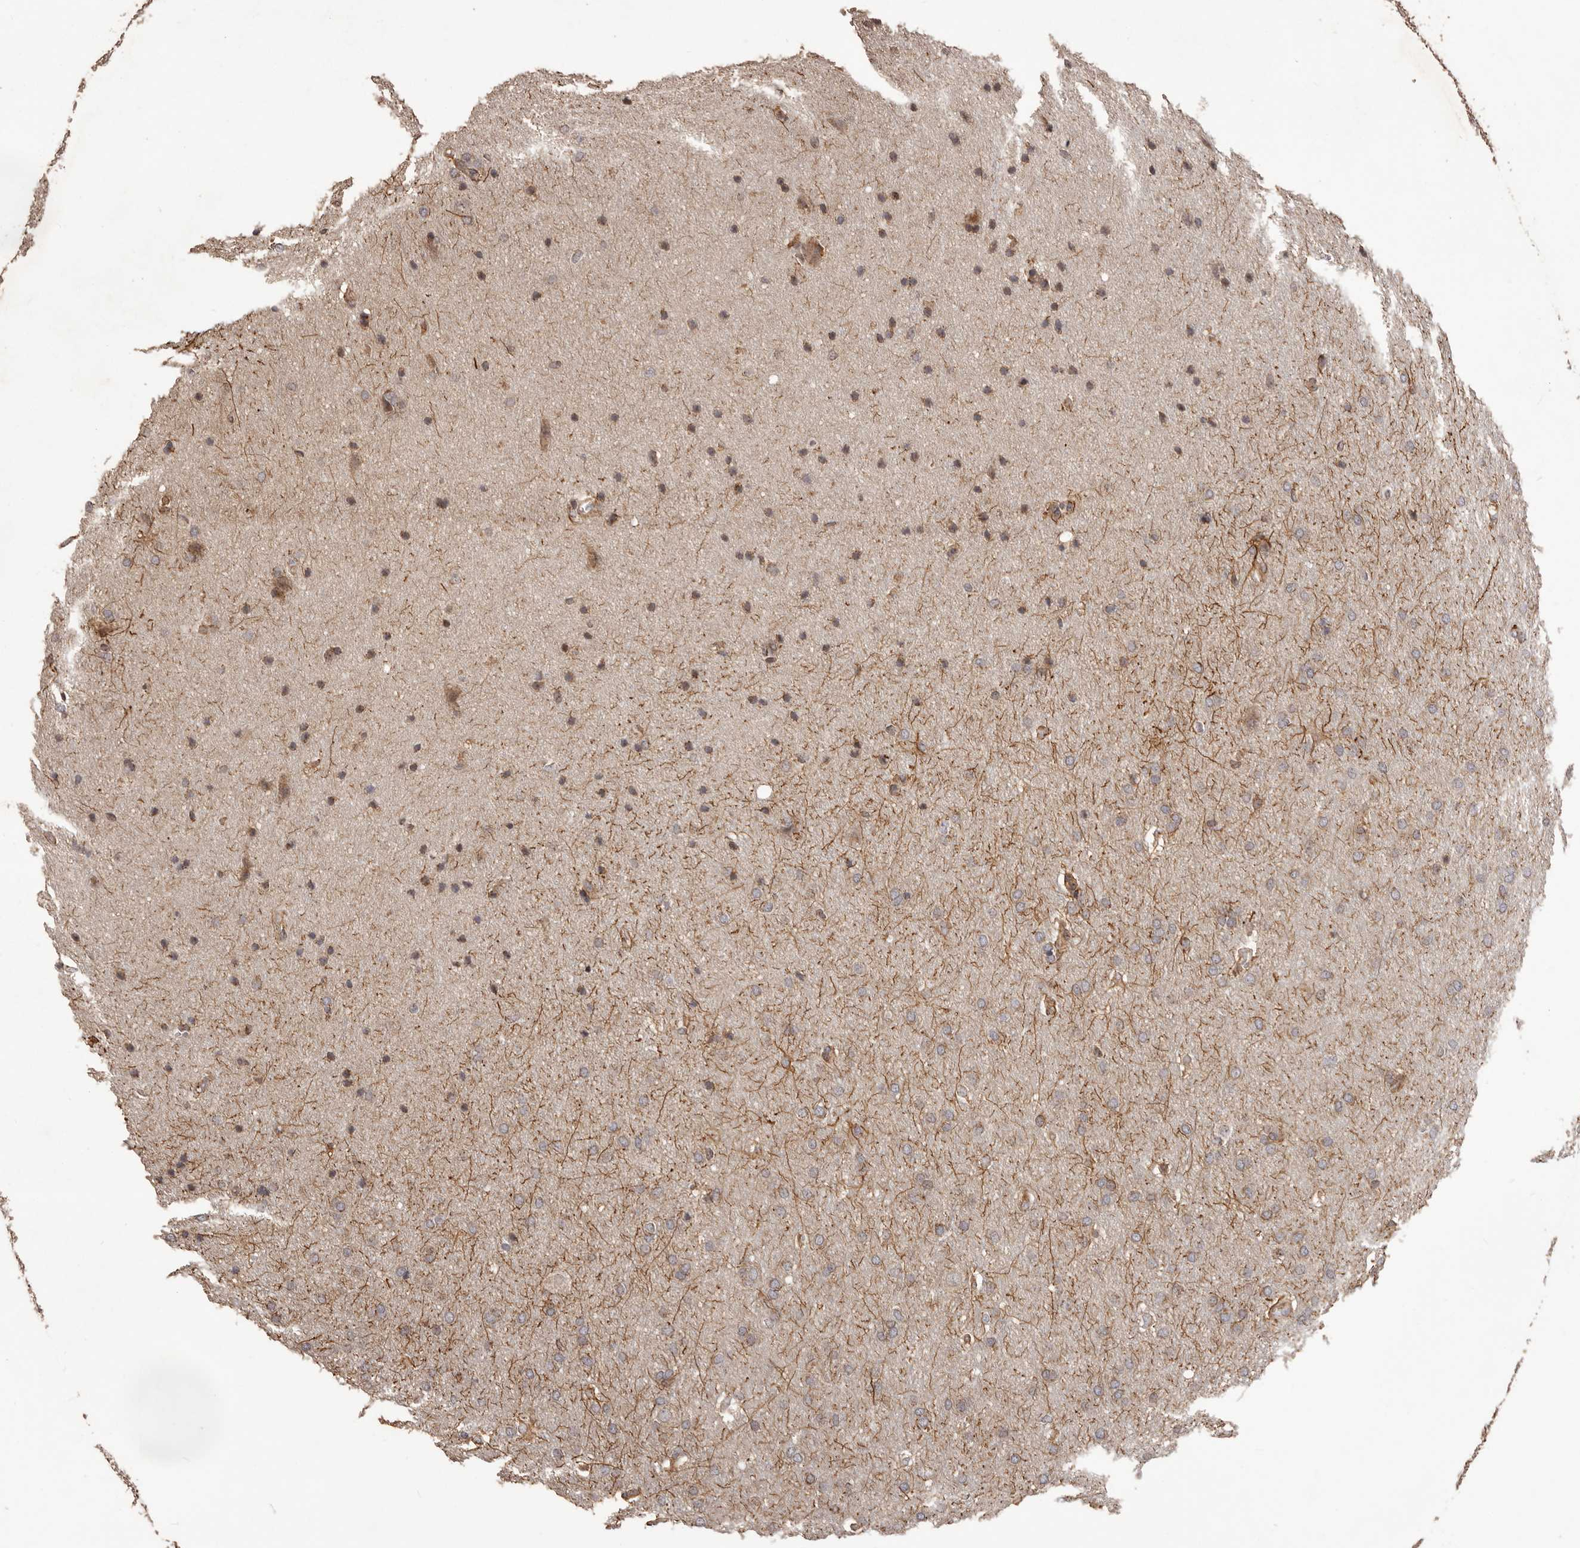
{"staining": {"intensity": "weak", "quantity": "25%-75%", "location": "cytoplasmic/membranous"}, "tissue": "glioma", "cell_type": "Tumor cells", "image_type": "cancer", "snomed": [{"axis": "morphology", "description": "Glioma, malignant, Low grade"}, {"axis": "topography", "description": "Brain"}], "caption": "The immunohistochemical stain highlights weak cytoplasmic/membranous expression in tumor cells of glioma tissue.", "gene": "QRSL1", "patient": {"sex": "female", "age": 37}}